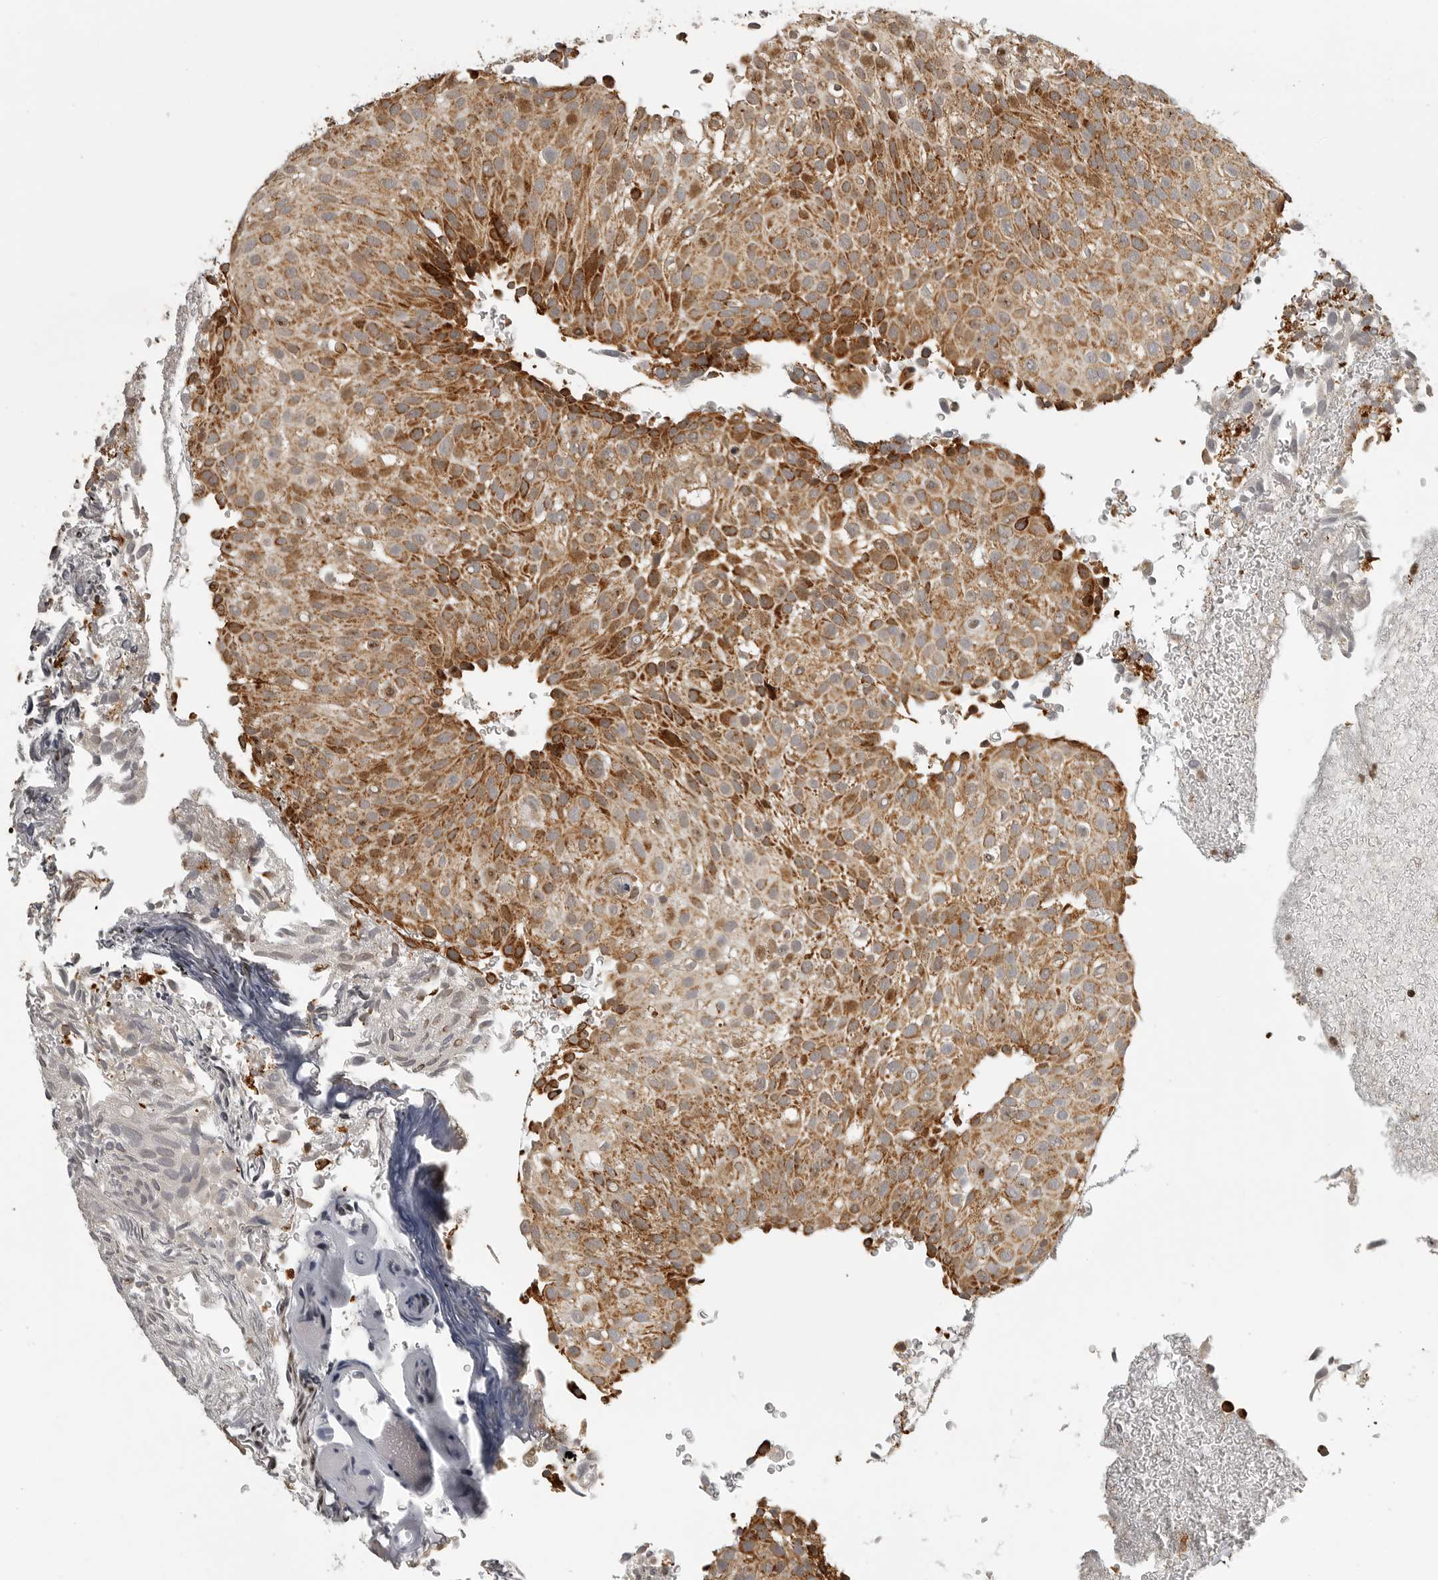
{"staining": {"intensity": "moderate", "quantity": ">75%", "location": "cytoplasmic/membranous"}, "tissue": "urothelial cancer", "cell_type": "Tumor cells", "image_type": "cancer", "snomed": [{"axis": "morphology", "description": "Urothelial carcinoma, Low grade"}, {"axis": "topography", "description": "Urinary bladder"}], "caption": "A photomicrograph of human urothelial cancer stained for a protein reveals moderate cytoplasmic/membranous brown staining in tumor cells.", "gene": "NARS2", "patient": {"sex": "male", "age": 78}}